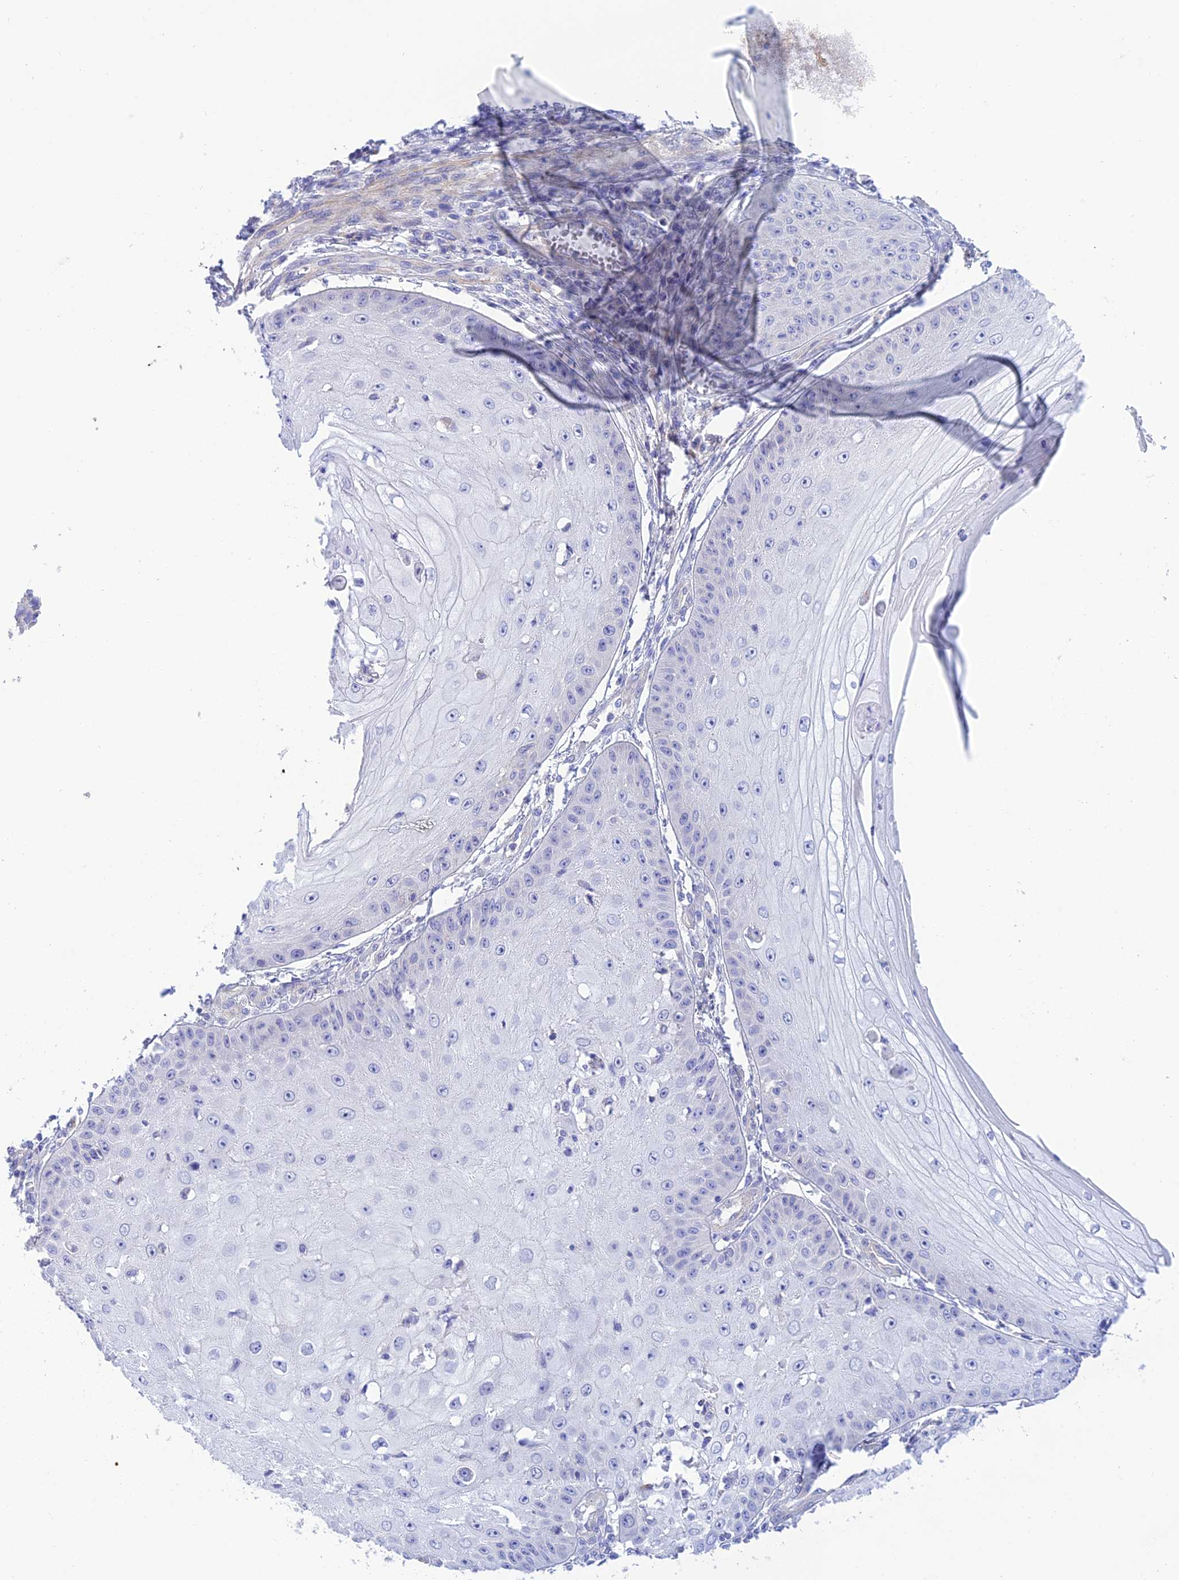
{"staining": {"intensity": "negative", "quantity": "none", "location": "none"}, "tissue": "skin cancer", "cell_type": "Tumor cells", "image_type": "cancer", "snomed": [{"axis": "morphology", "description": "Squamous cell carcinoma, NOS"}, {"axis": "topography", "description": "Skin"}], "caption": "Tumor cells are negative for protein expression in human skin cancer.", "gene": "ZDHHC16", "patient": {"sex": "male", "age": 70}}